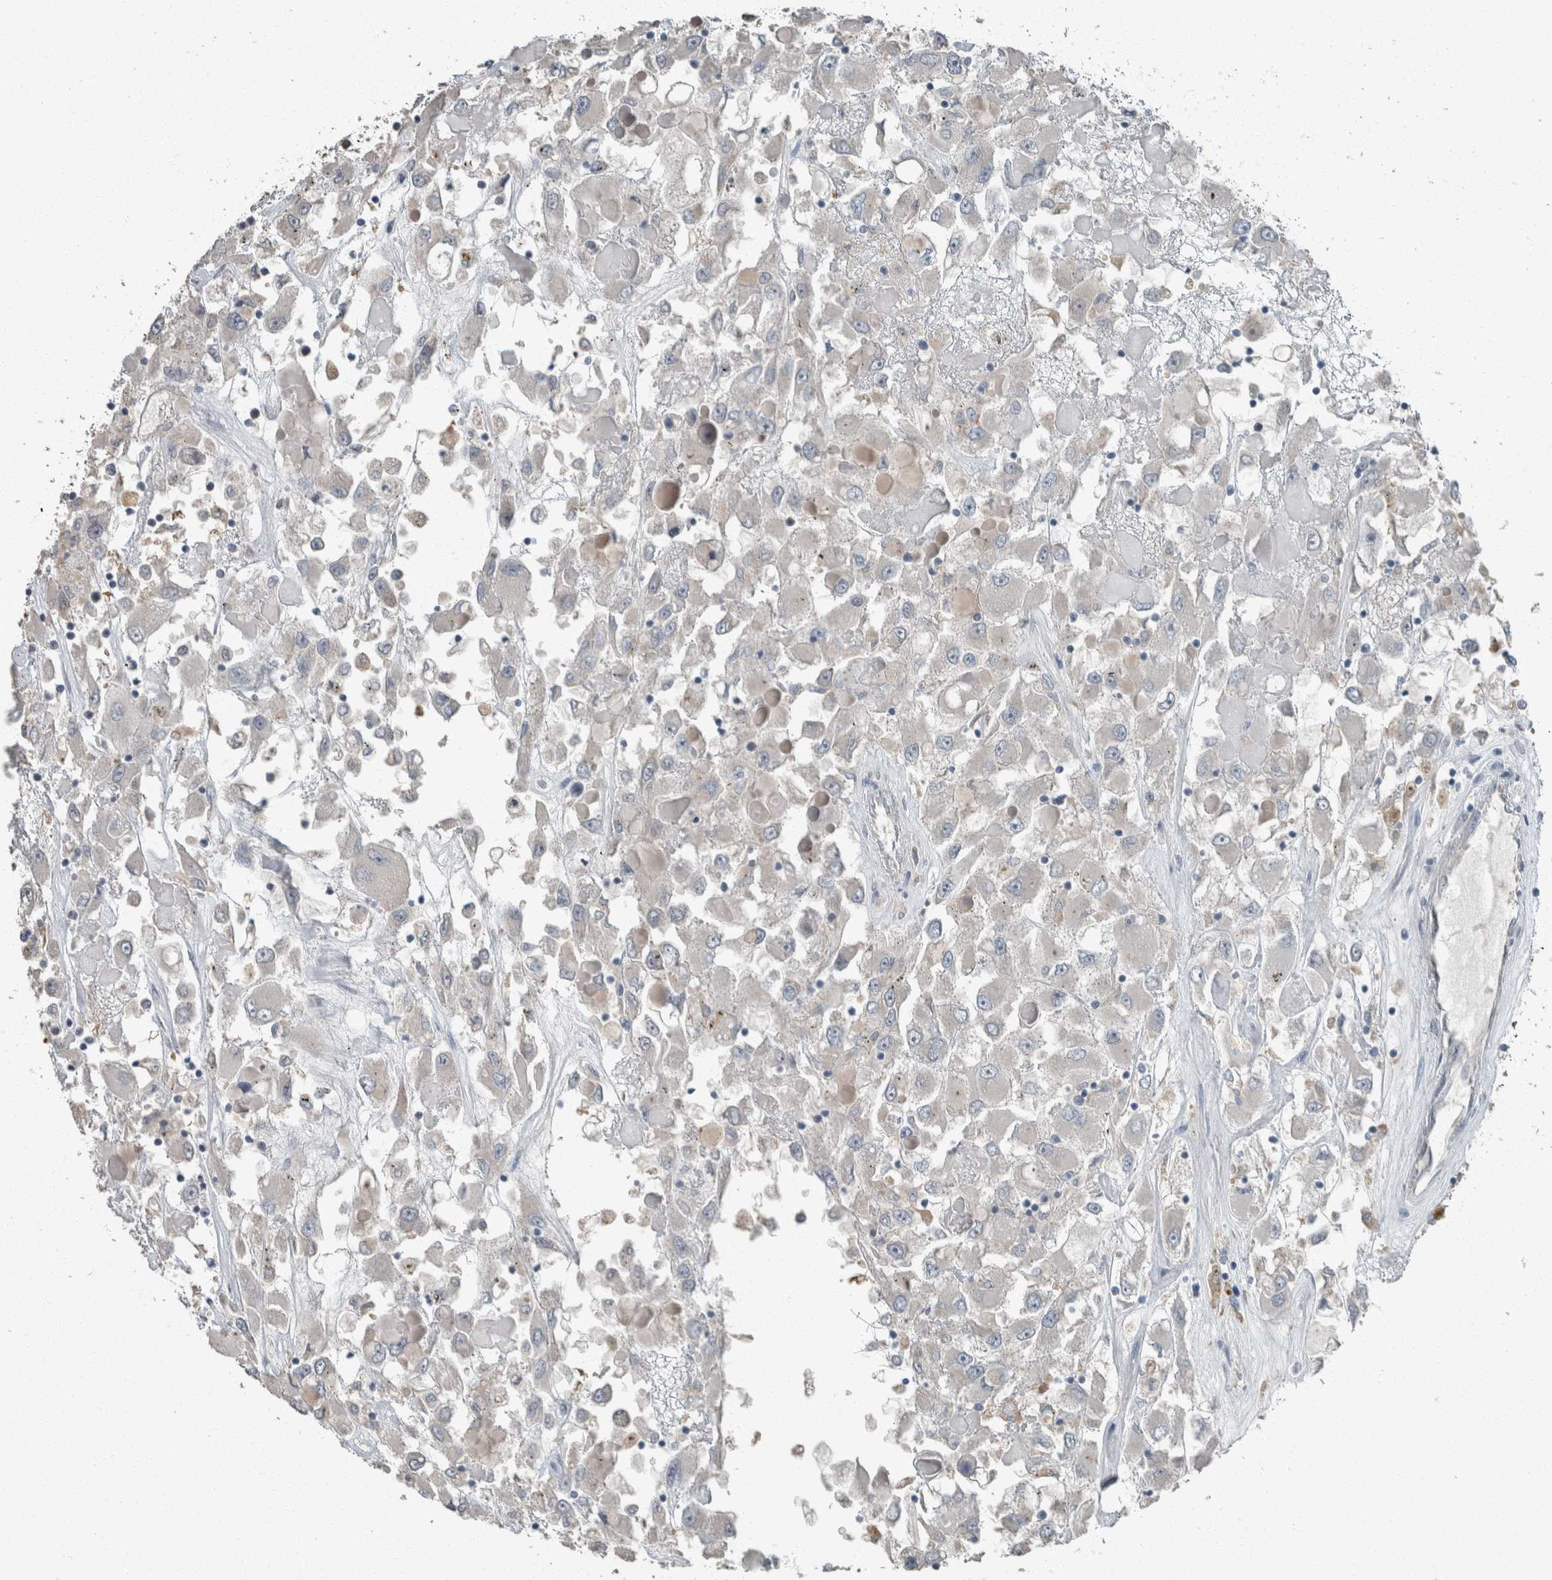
{"staining": {"intensity": "negative", "quantity": "none", "location": "none"}, "tissue": "renal cancer", "cell_type": "Tumor cells", "image_type": "cancer", "snomed": [{"axis": "morphology", "description": "Adenocarcinoma, NOS"}, {"axis": "topography", "description": "Kidney"}], "caption": "Renal cancer (adenocarcinoma) was stained to show a protein in brown. There is no significant staining in tumor cells. The staining is performed using DAB brown chromogen with nuclei counter-stained in using hematoxylin.", "gene": "KNTC1", "patient": {"sex": "female", "age": 52}}